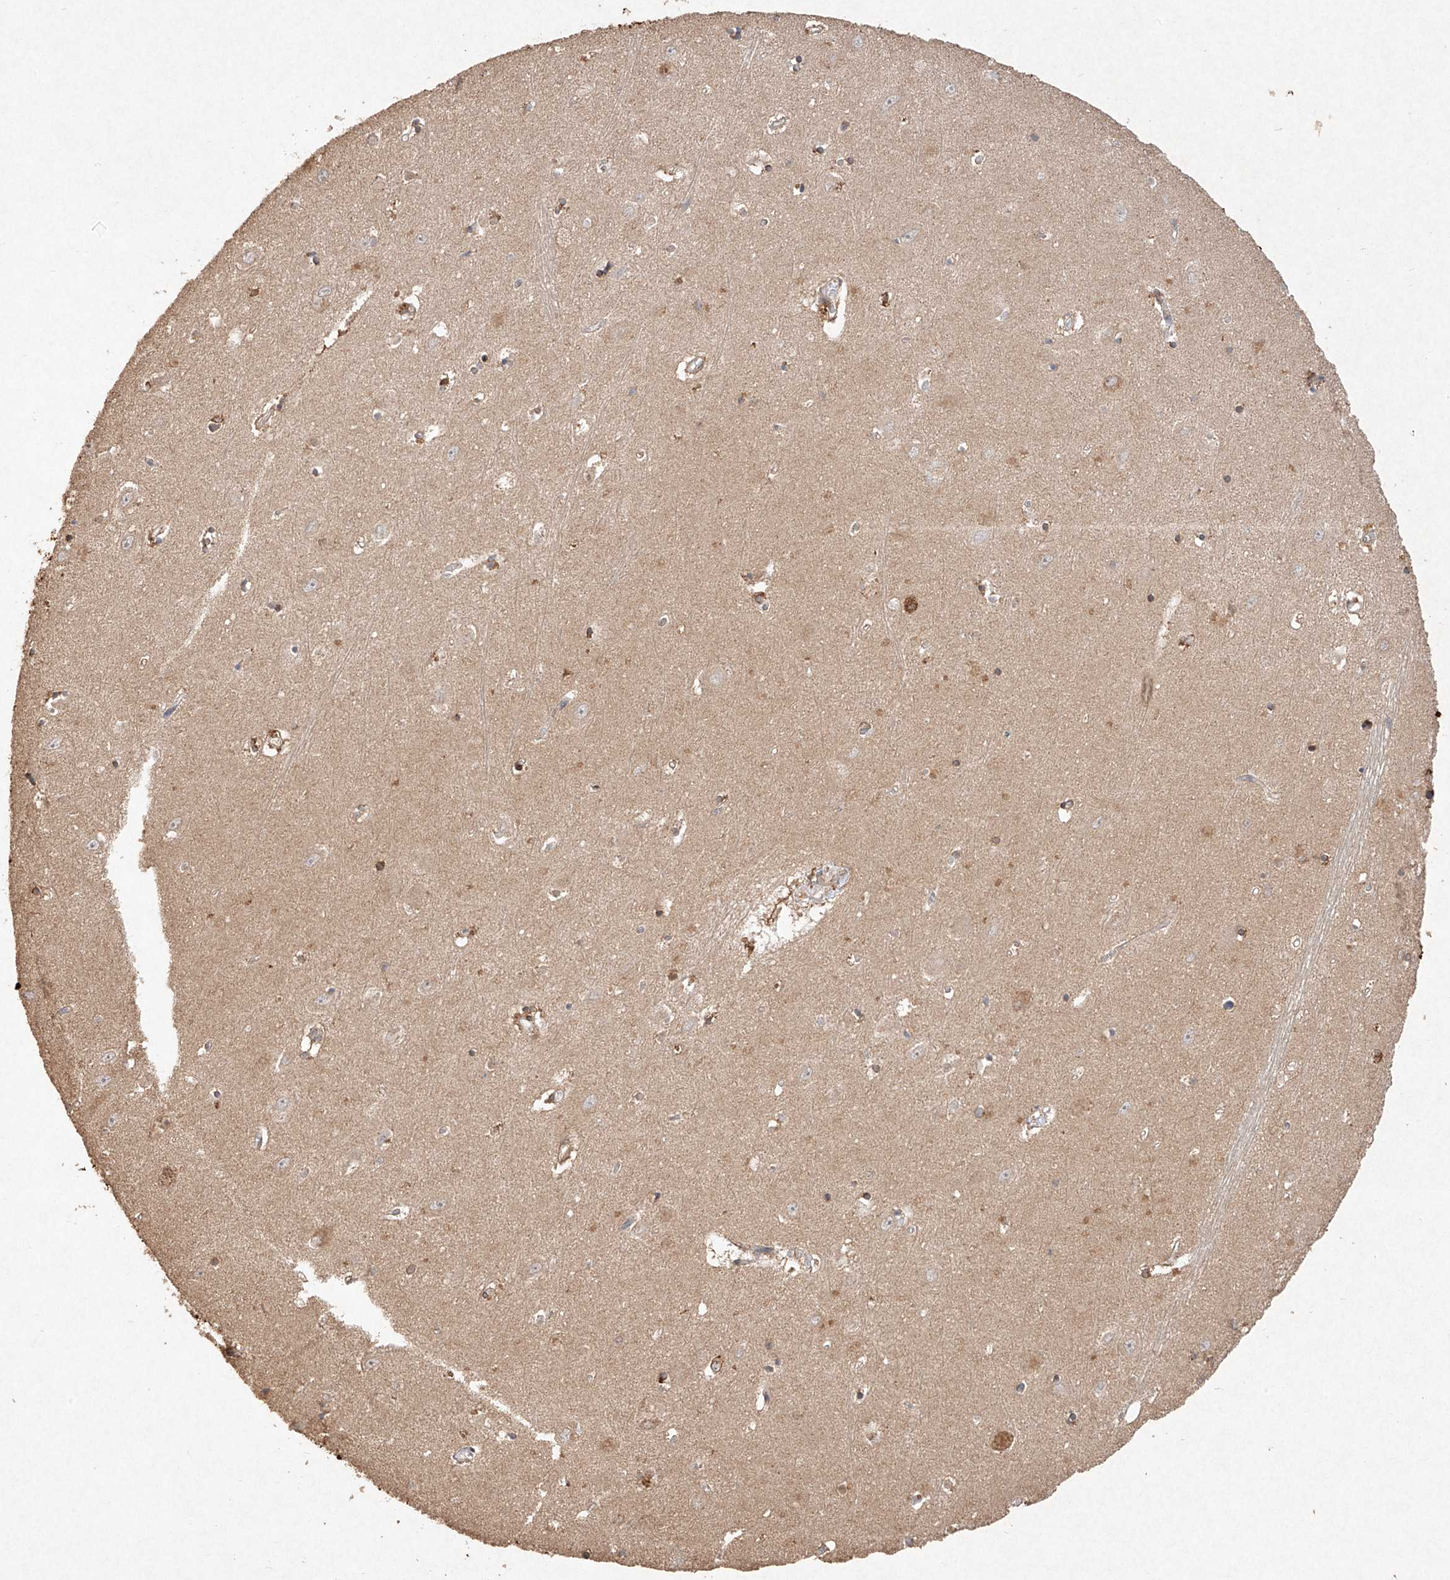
{"staining": {"intensity": "weak", "quantity": "<25%", "location": "cytoplasmic/membranous"}, "tissue": "hippocampus", "cell_type": "Glial cells", "image_type": "normal", "snomed": [{"axis": "morphology", "description": "Normal tissue, NOS"}, {"axis": "topography", "description": "Hippocampus"}], "caption": "DAB (3,3'-diaminobenzidine) immunohistochemical staining of benign hippocampus exhibits no significant staining in glial cells.", "gene": "SEMA3B", "patient": {"sex": "female", "age": 64}}